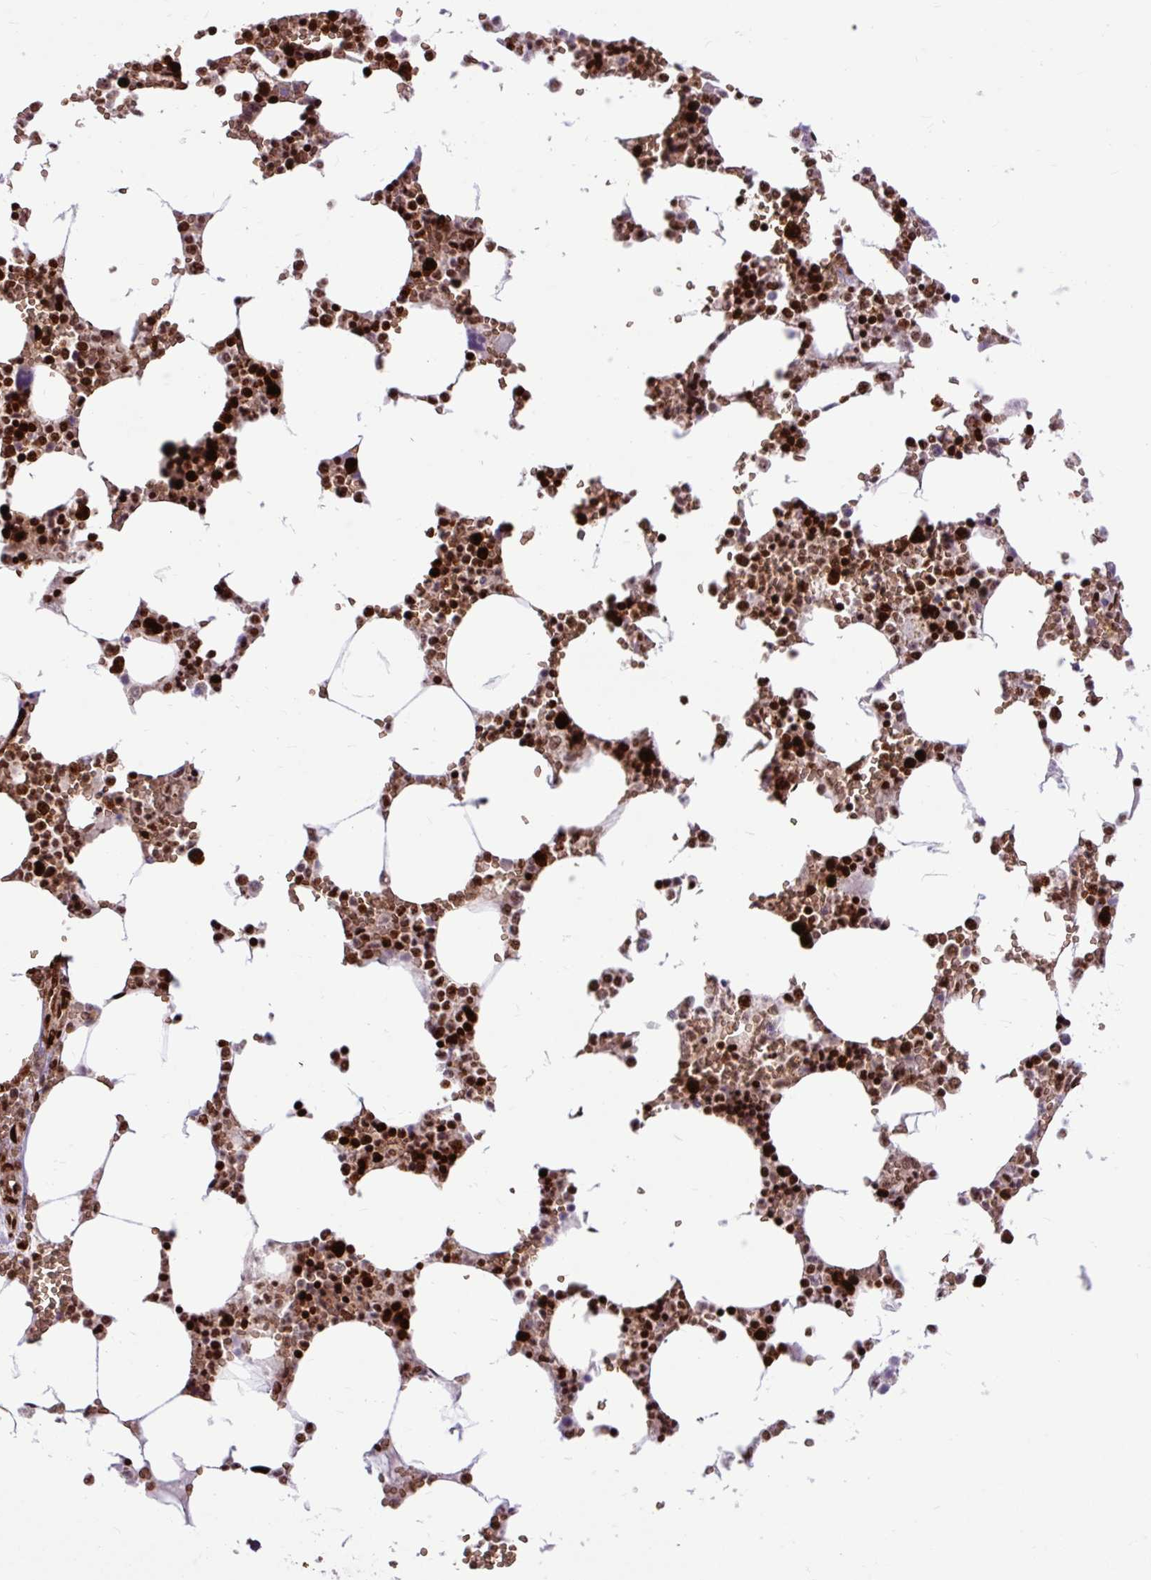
{"staining": {"intensity": "strong", "quantity": ">75%", "location": "nuclear"}, "tissue": "bone marrow", "cell_type": "Hematopoietic cells", "image_type": "normal", "snomed": [{"axis": "morphology", "description": "Normal tissue, NOS"}, {"axis": "topography", "description": "Bone marrow"}], "caption": "Protein analysis of normal bone marrow demonstrates strong nuclear expression in approximately >75% of hematopoietic cells.", "gene": "FUS", "patient": {"sex": "male", "age": 64}}